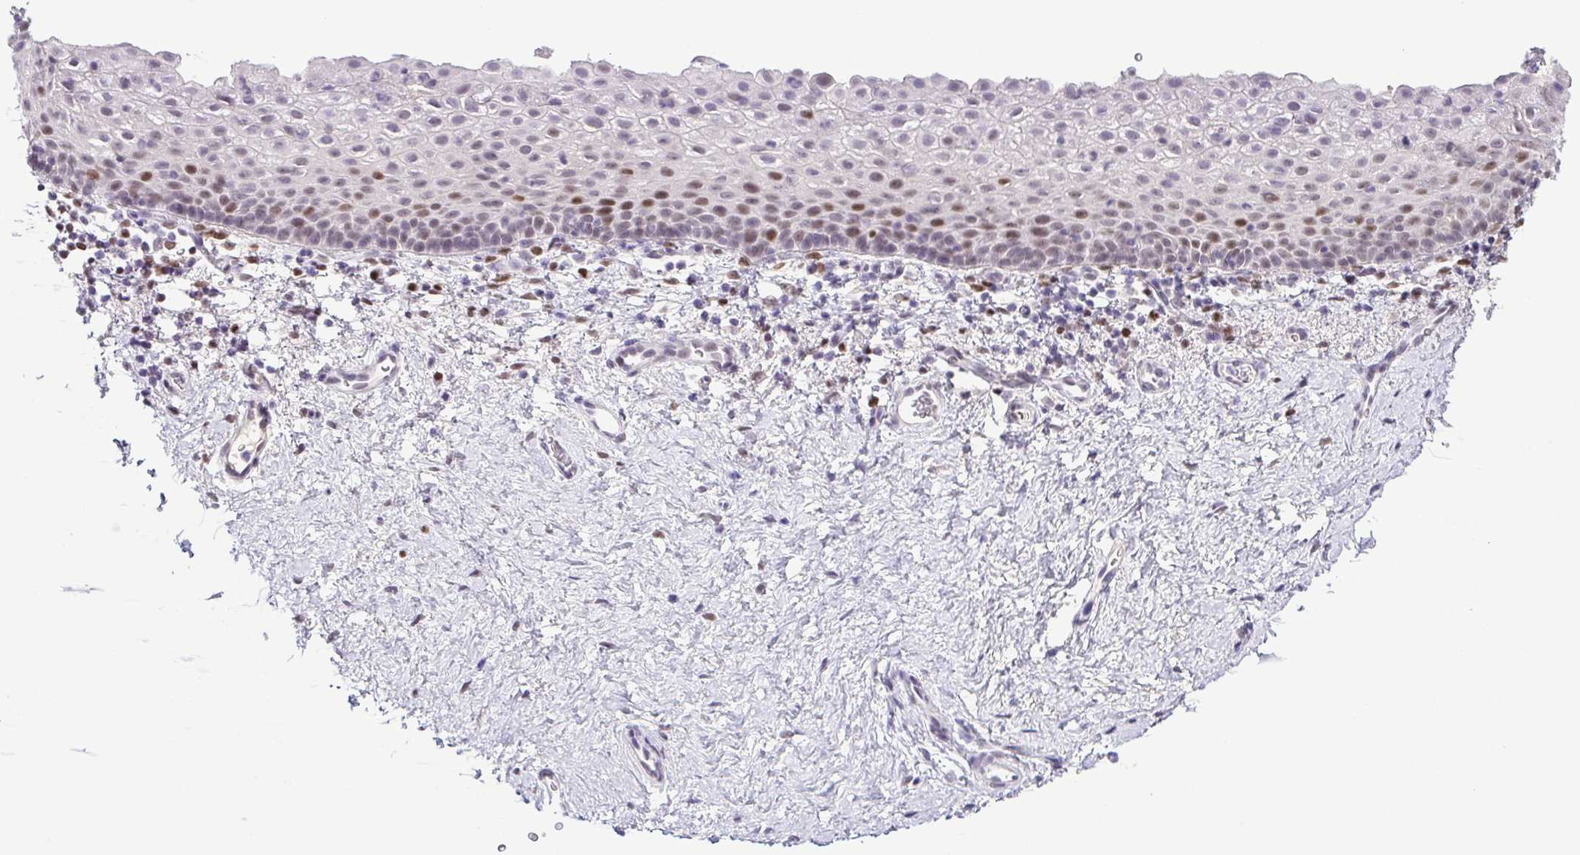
{"staining": {"intensity": "moderate", "quantity": "<25%", "location": "nuclear"}, "tissue": "vagina", "cell_type": "Squamous epithelial cells", "image_type": "normal", "snomed": [{"axis": "morphology", "description": "Normal tissue, NOS"}, {"axis": "topography", "description": "Vagina"}], "caption": "Unremarkable vagina shows moderate nuclear staining in about <25% of squamous epithelial cells, visualized by immunohistochemistry.", "gene": "TCF3", "patient": {"sex": "female", "age": 61}}